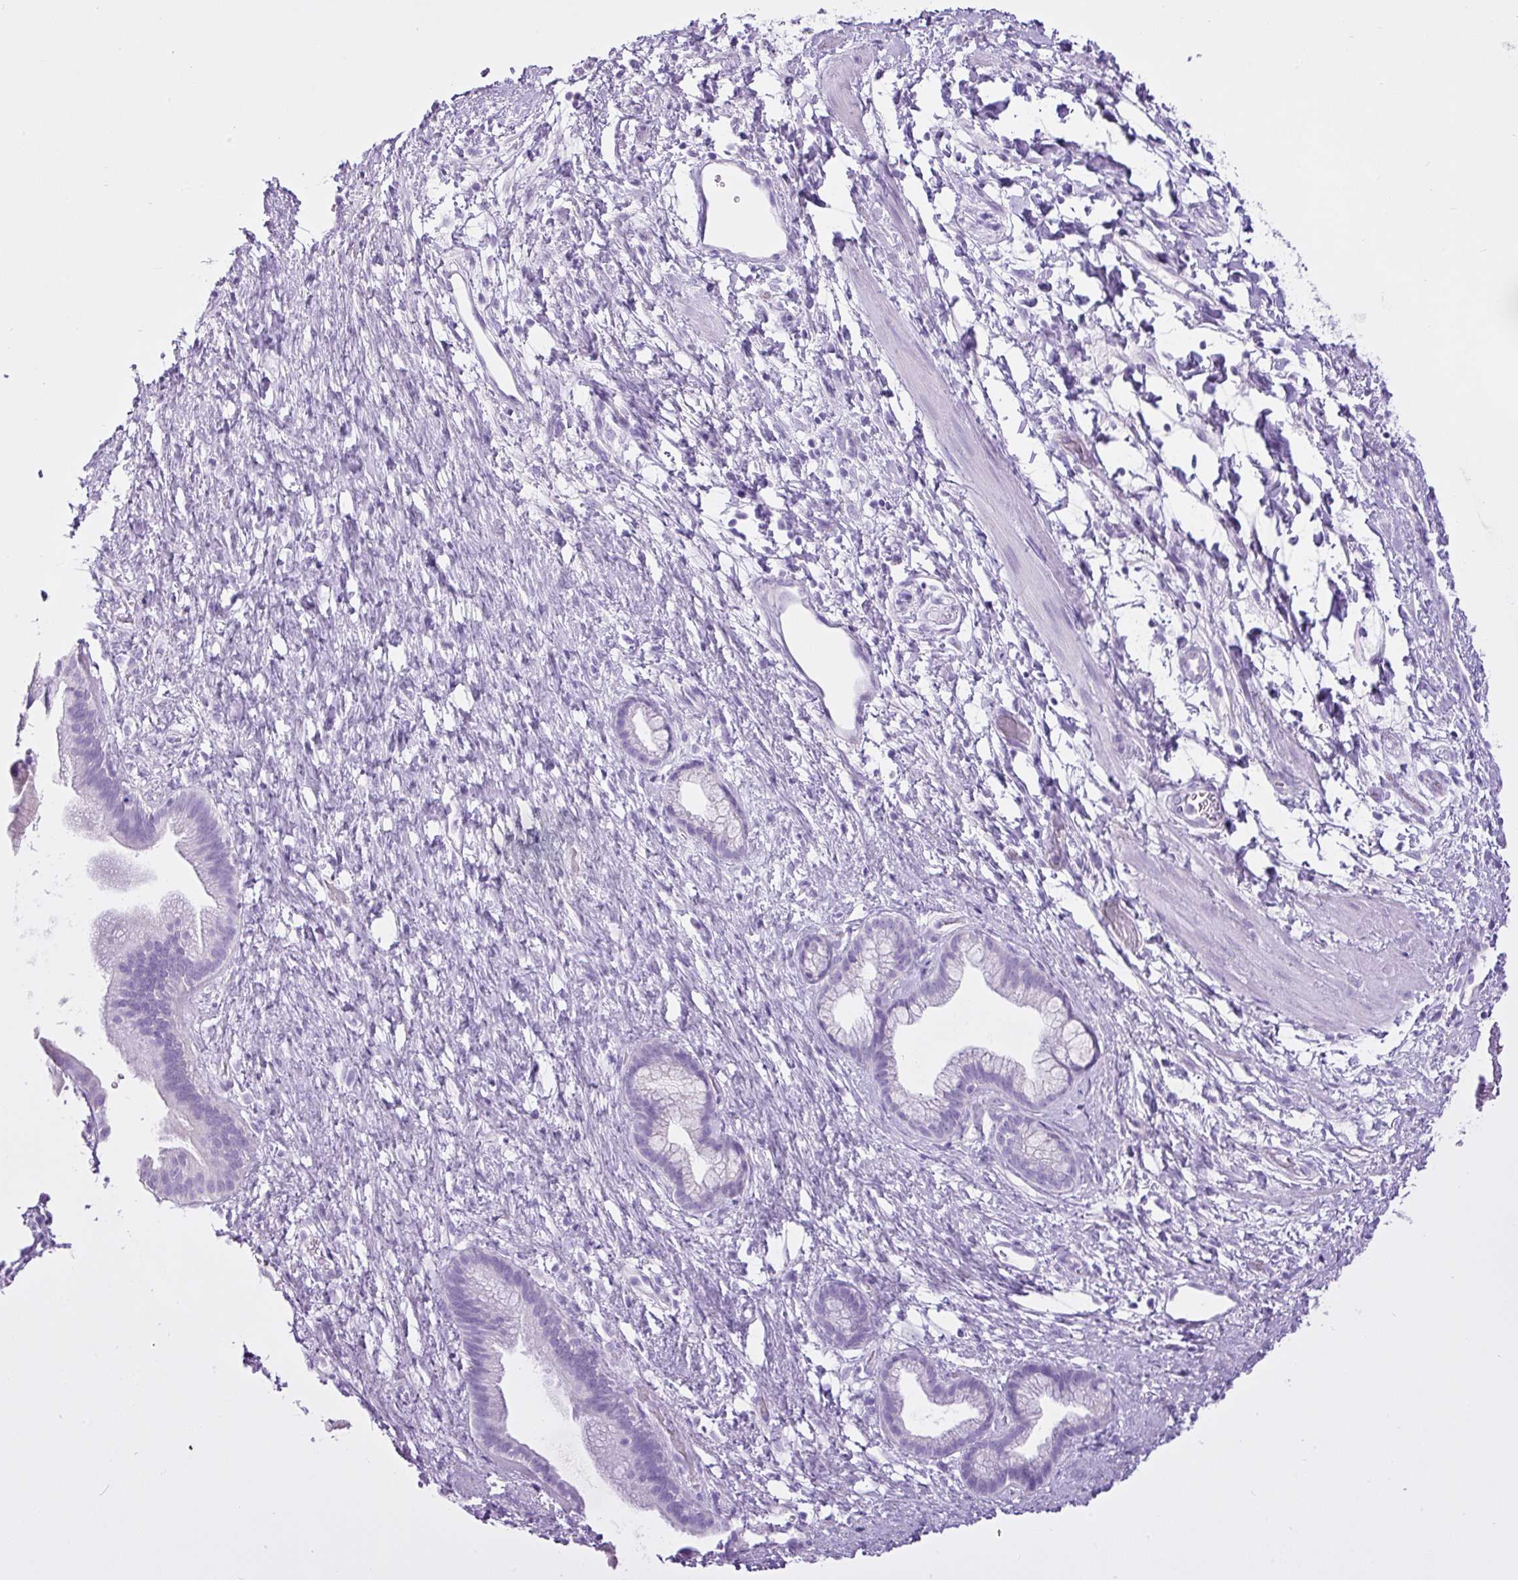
{"staining": {"intensity": "negative", "quantity": "none", "location": "none"}, "tissue": "pancreatic cancer", "cell_type": "Tumor cells", "image_type": "cancer", "snomed": [{"axis": "morphology", "description": "Adenocarcinoma, NOS"}, {"axis": "topography", "description": "Pancreas"}], "caption": "An immunohistochemistry (IHC) histopathology image of pancreatic cancer (adenocarcinoma) is shown. There is no staining in tumor cells of pancreatic cancer (adenocarcinoma).", "gene": "LILRB4", "patient": {"sex": "male", "age": 68}}